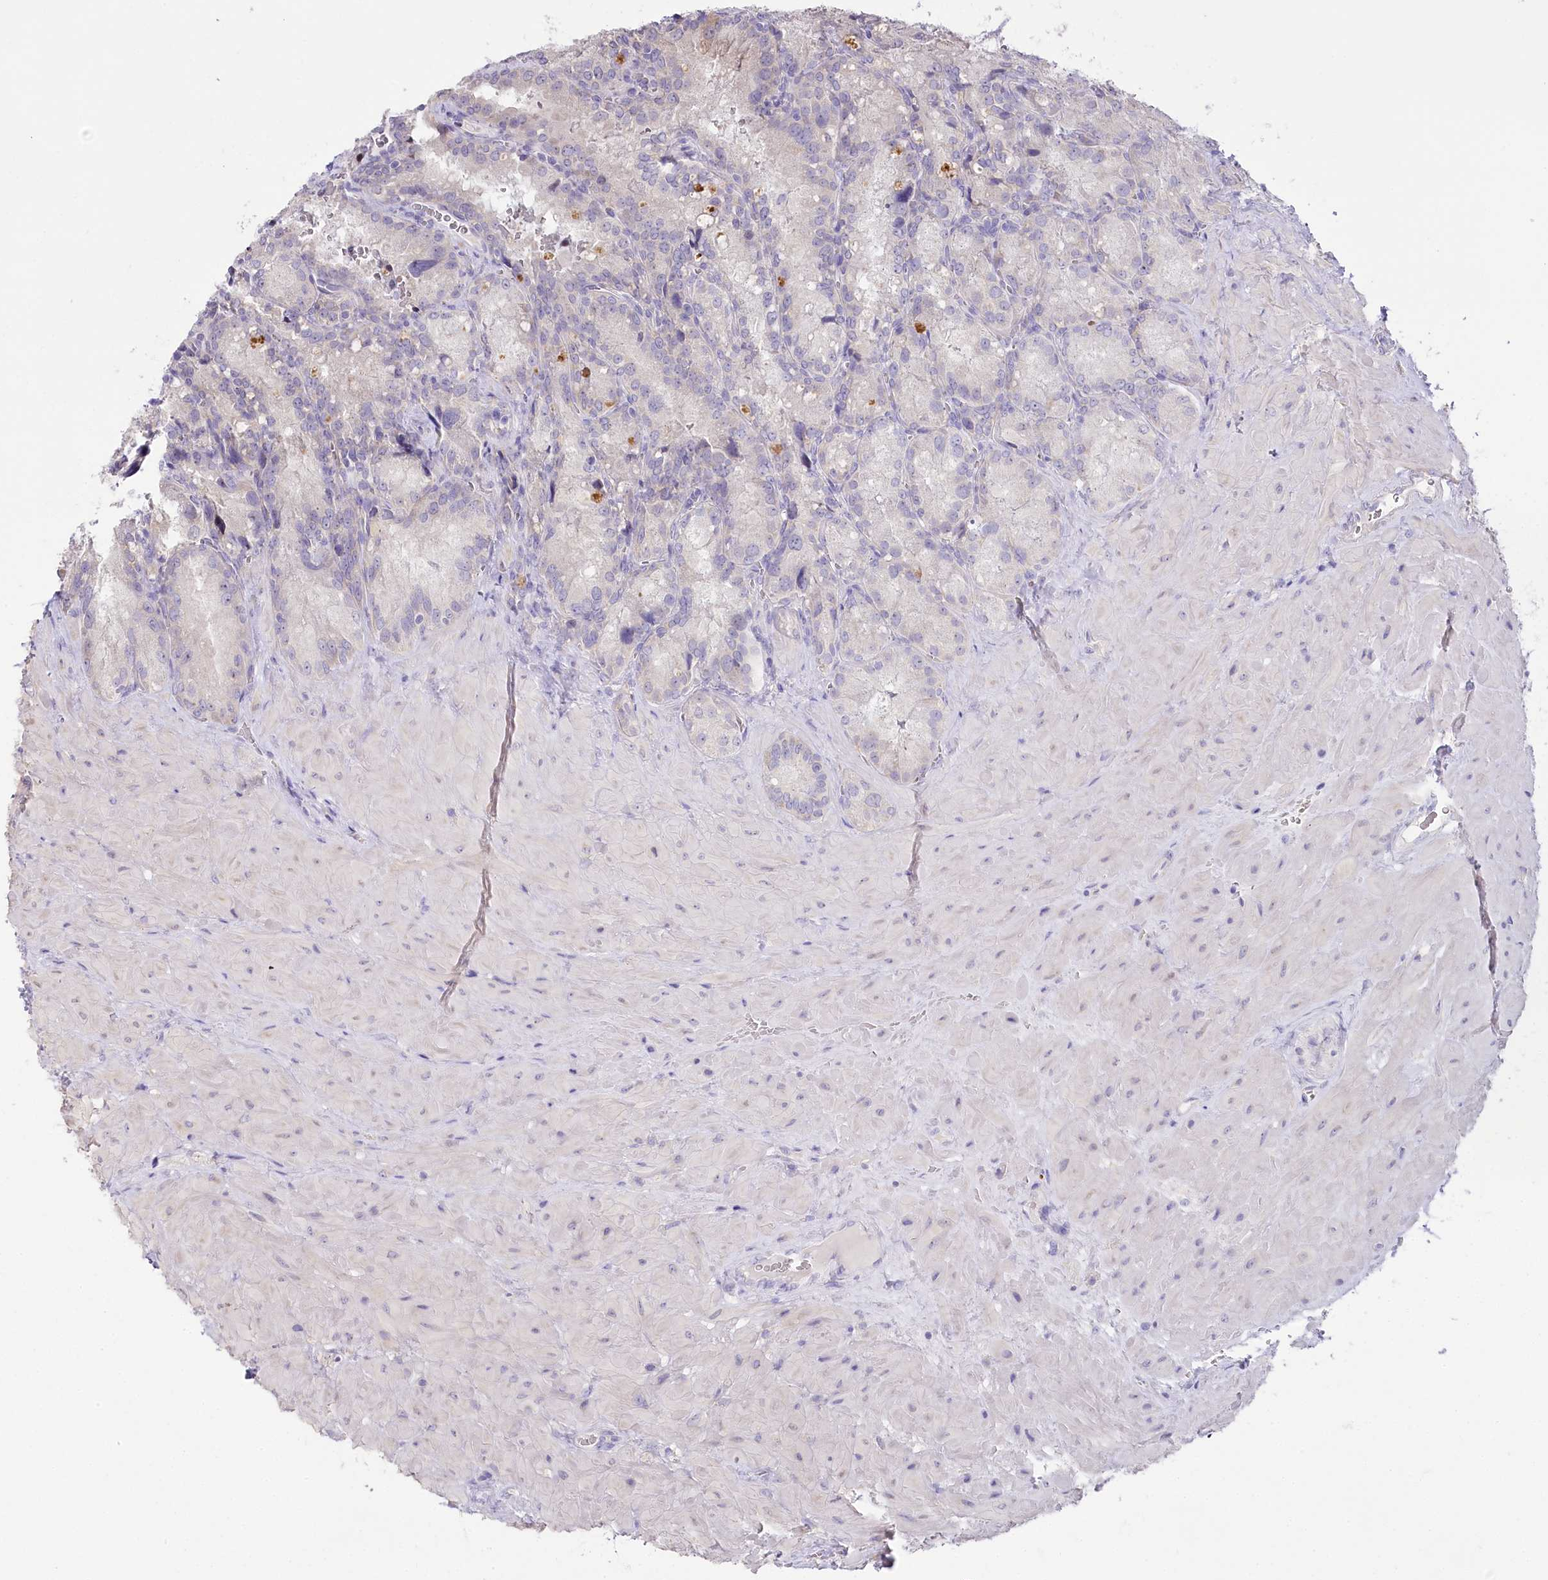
{"staining": {"intensity": "negative", "quantity": "none", "location": "none"}, "tissue": "seminal vesicle", "cell_type": "Glandular cells", "image_type": "normal", "snomed": [{"axis": "morphology", "description": "Normal tissue, NOS"}, {"axis": "topography", "description": "Seminal veicle"}], "caption": "This is an IHC micrograph of unremarkable seminal vesicle. There is no expression in glandular cells.", "gene": "MYOZ1", "patient": {"sex": "male", "age": 62}}